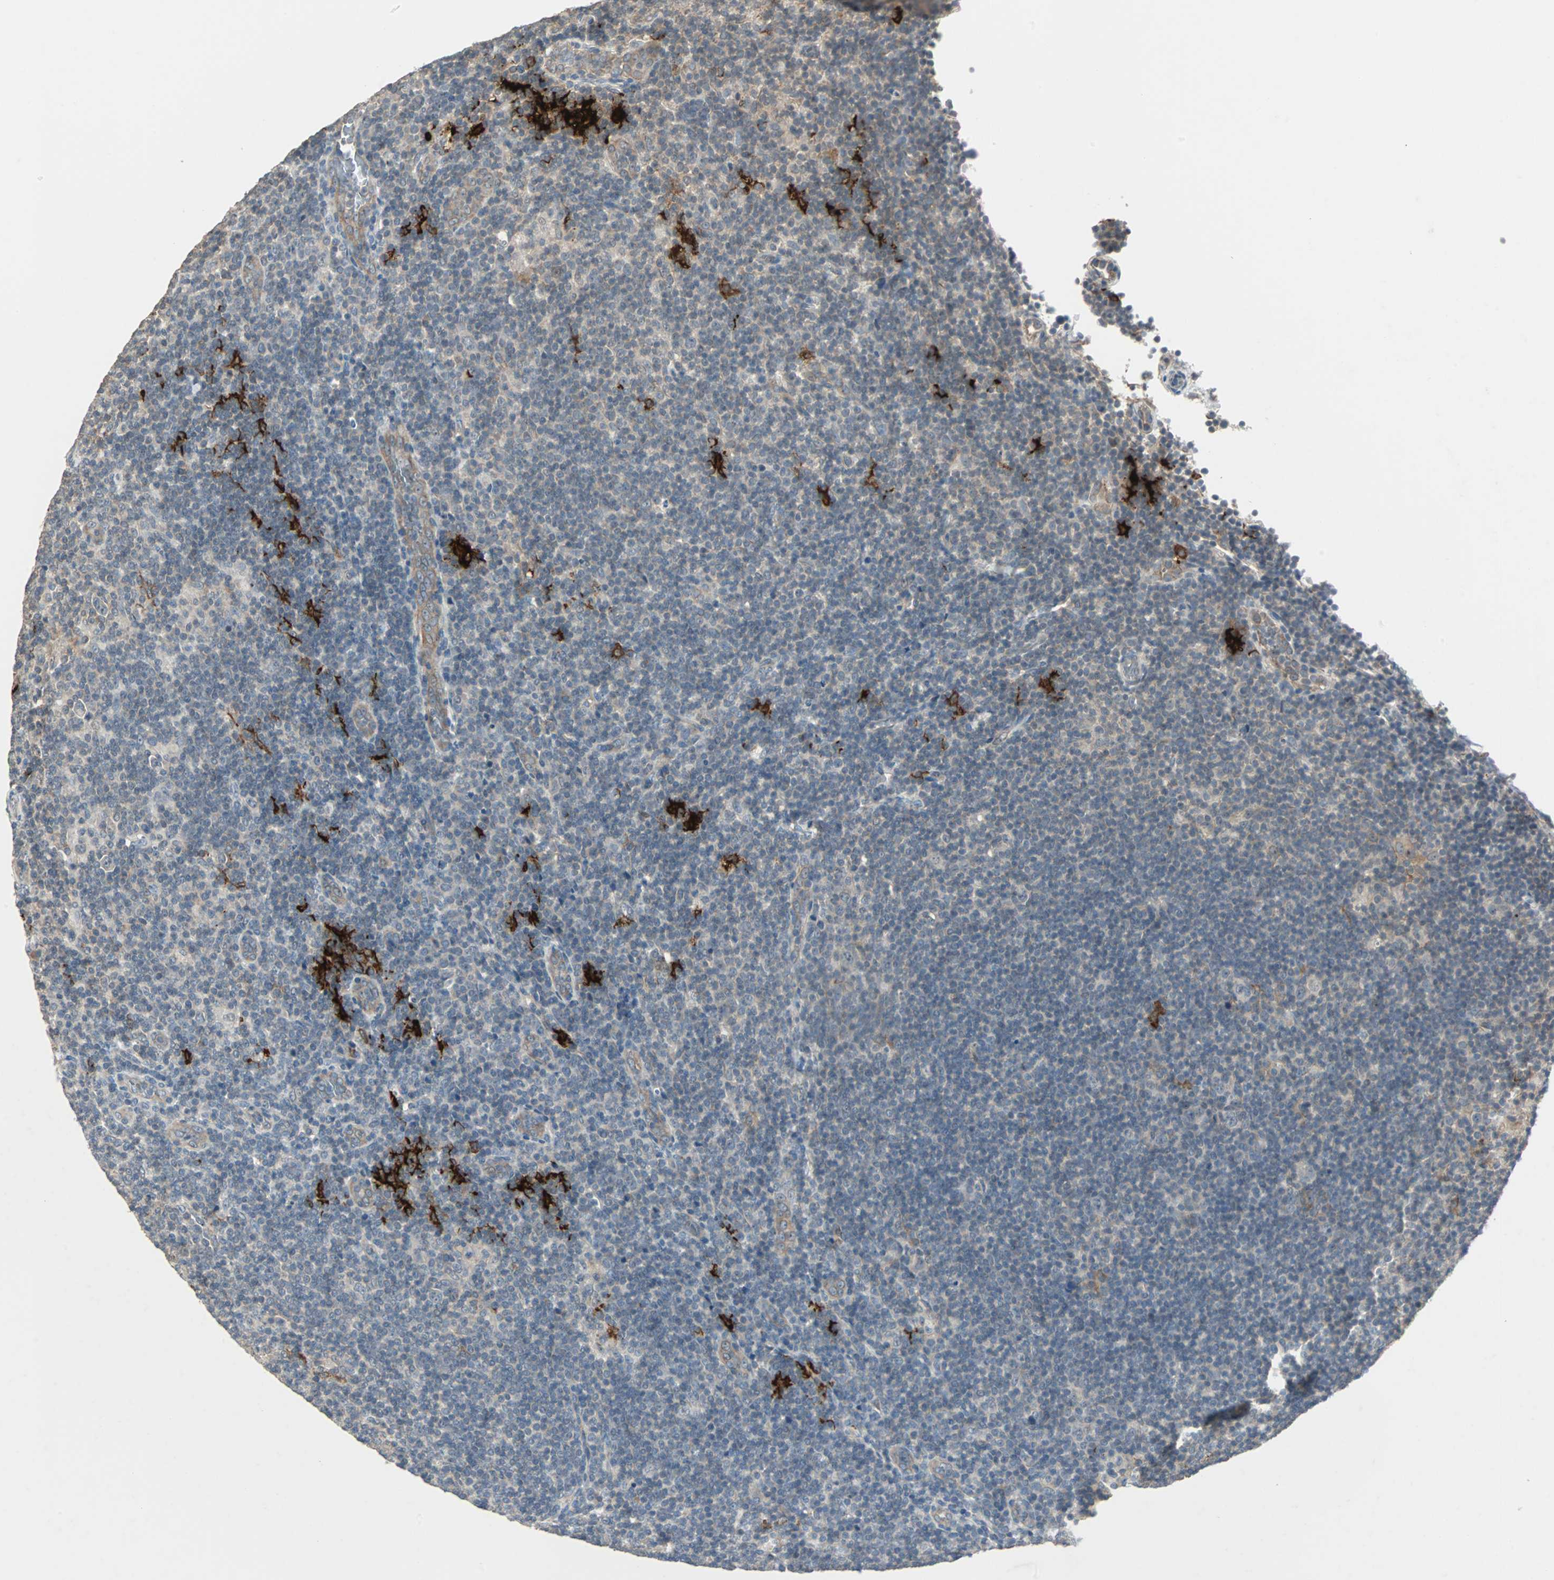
{"staining": {"intensity": "negative", "quantity": "none", "location": "none"}, "tissue": "lymphoma", "cell_type": "Tumor cells", "image_type": "cancer", "snomed": [{"axis": "morphology", "description": "Hodgkin's disease, NOS"}, {"axis": "topography", "description": "Lymph node"}], "caption": "An IHC photomicrograph of lymphoma is shown. There is no staining in tumor cells of lymphoma.", "gene": "CMC2", "patient": {"sex": "female", "age": 57}}